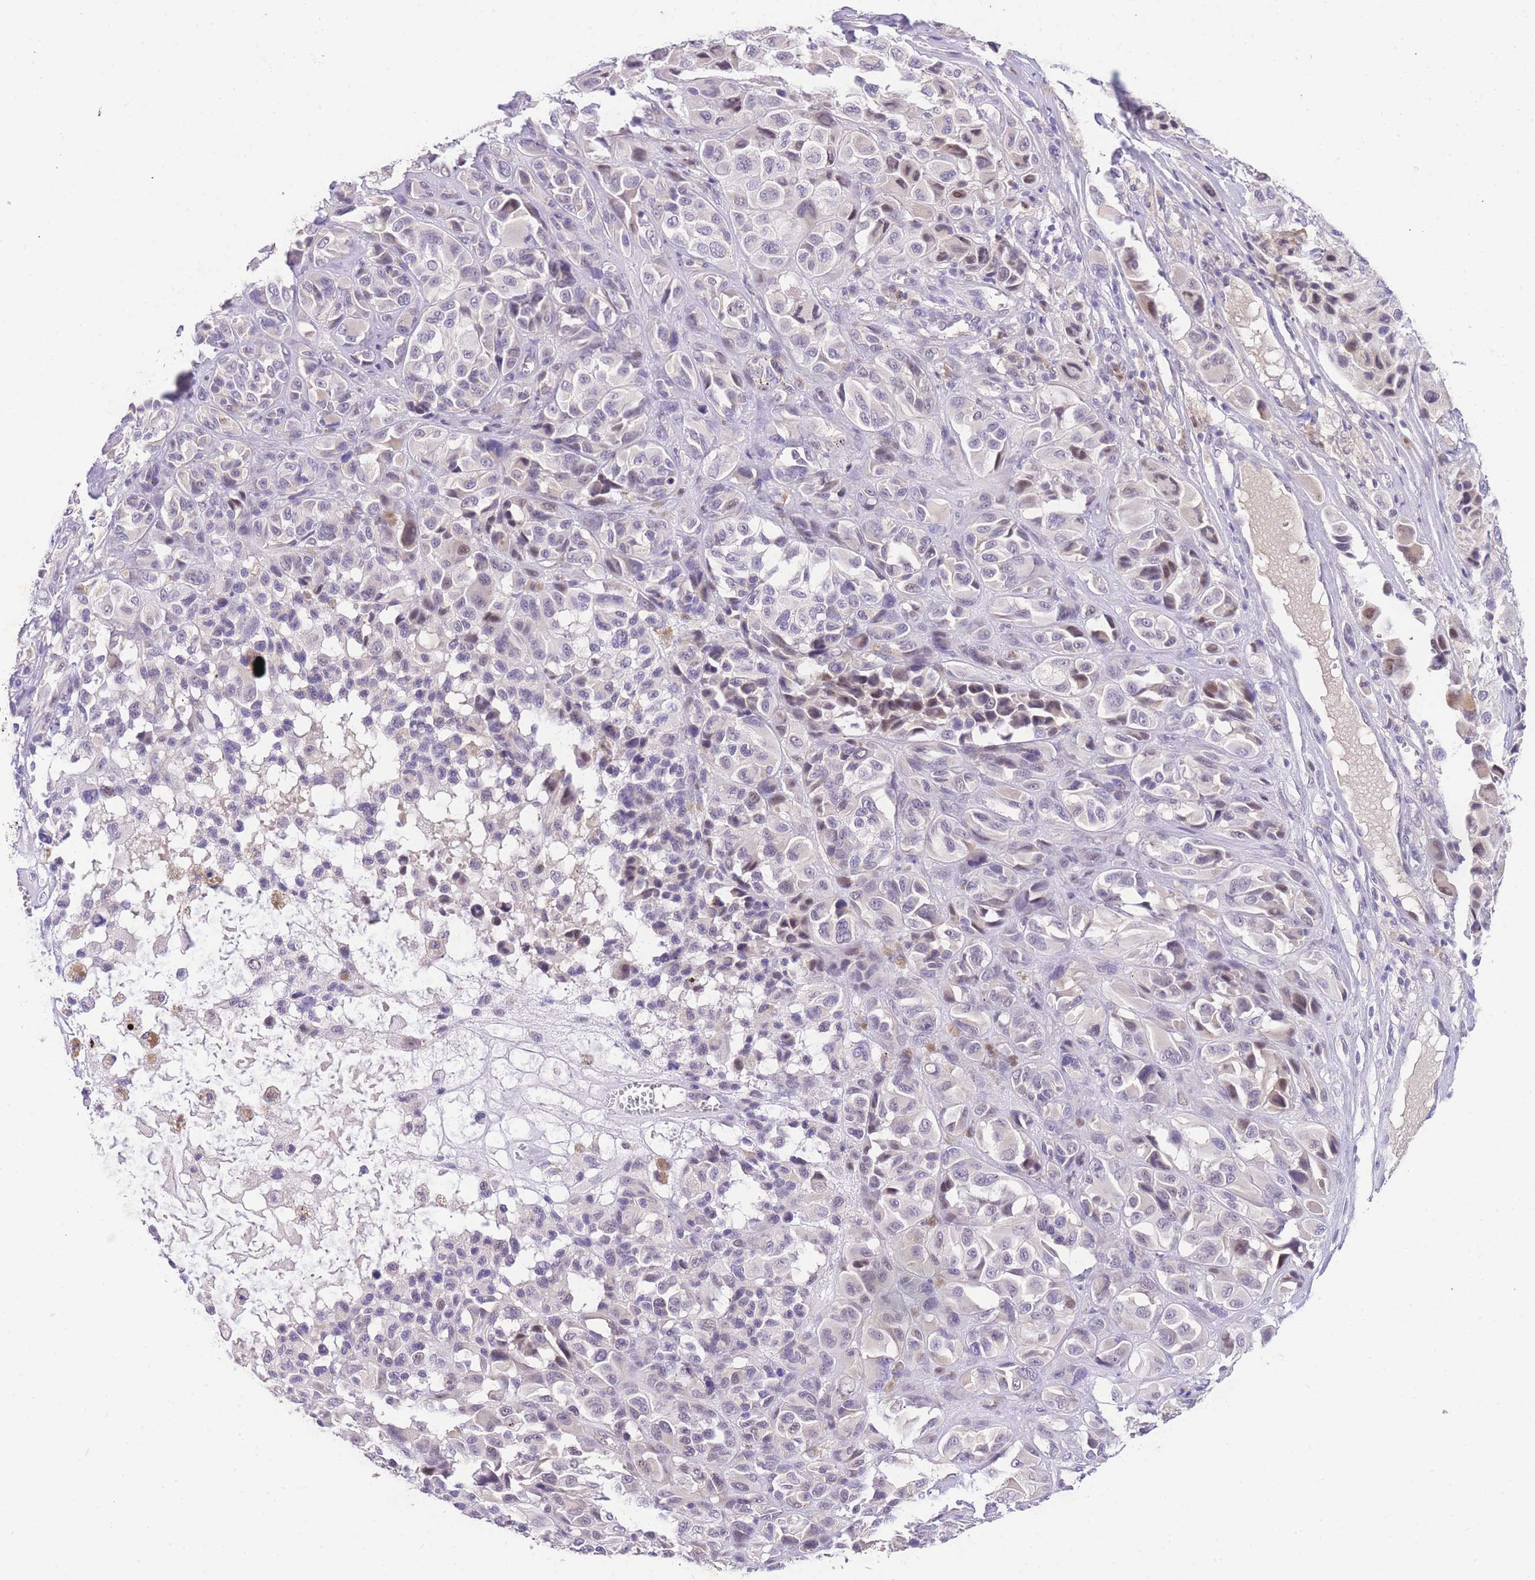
{"staining": {"intensity": "weak", "quantity": "<25%", "location": "nuclear"}, "tissue": "melanoma", "cell_type": "Tumor cells", "image_type": "cancer", "snomed": [{"axis": "morphology", "description": "Malignant melanoma, NOS"}, {"axis": "topography", "description": "Skin of trunk"}], "caption": "Immunohistochemistry of malignant melanoma reveals no staining in tumor cells. (Brightfield microscopy of DAB (3,3'-diaminobenzidine) immunohistochemistry at high magnification).", "gene": "SLC35F2", "patient": {"sex": "male", "age": 71}}